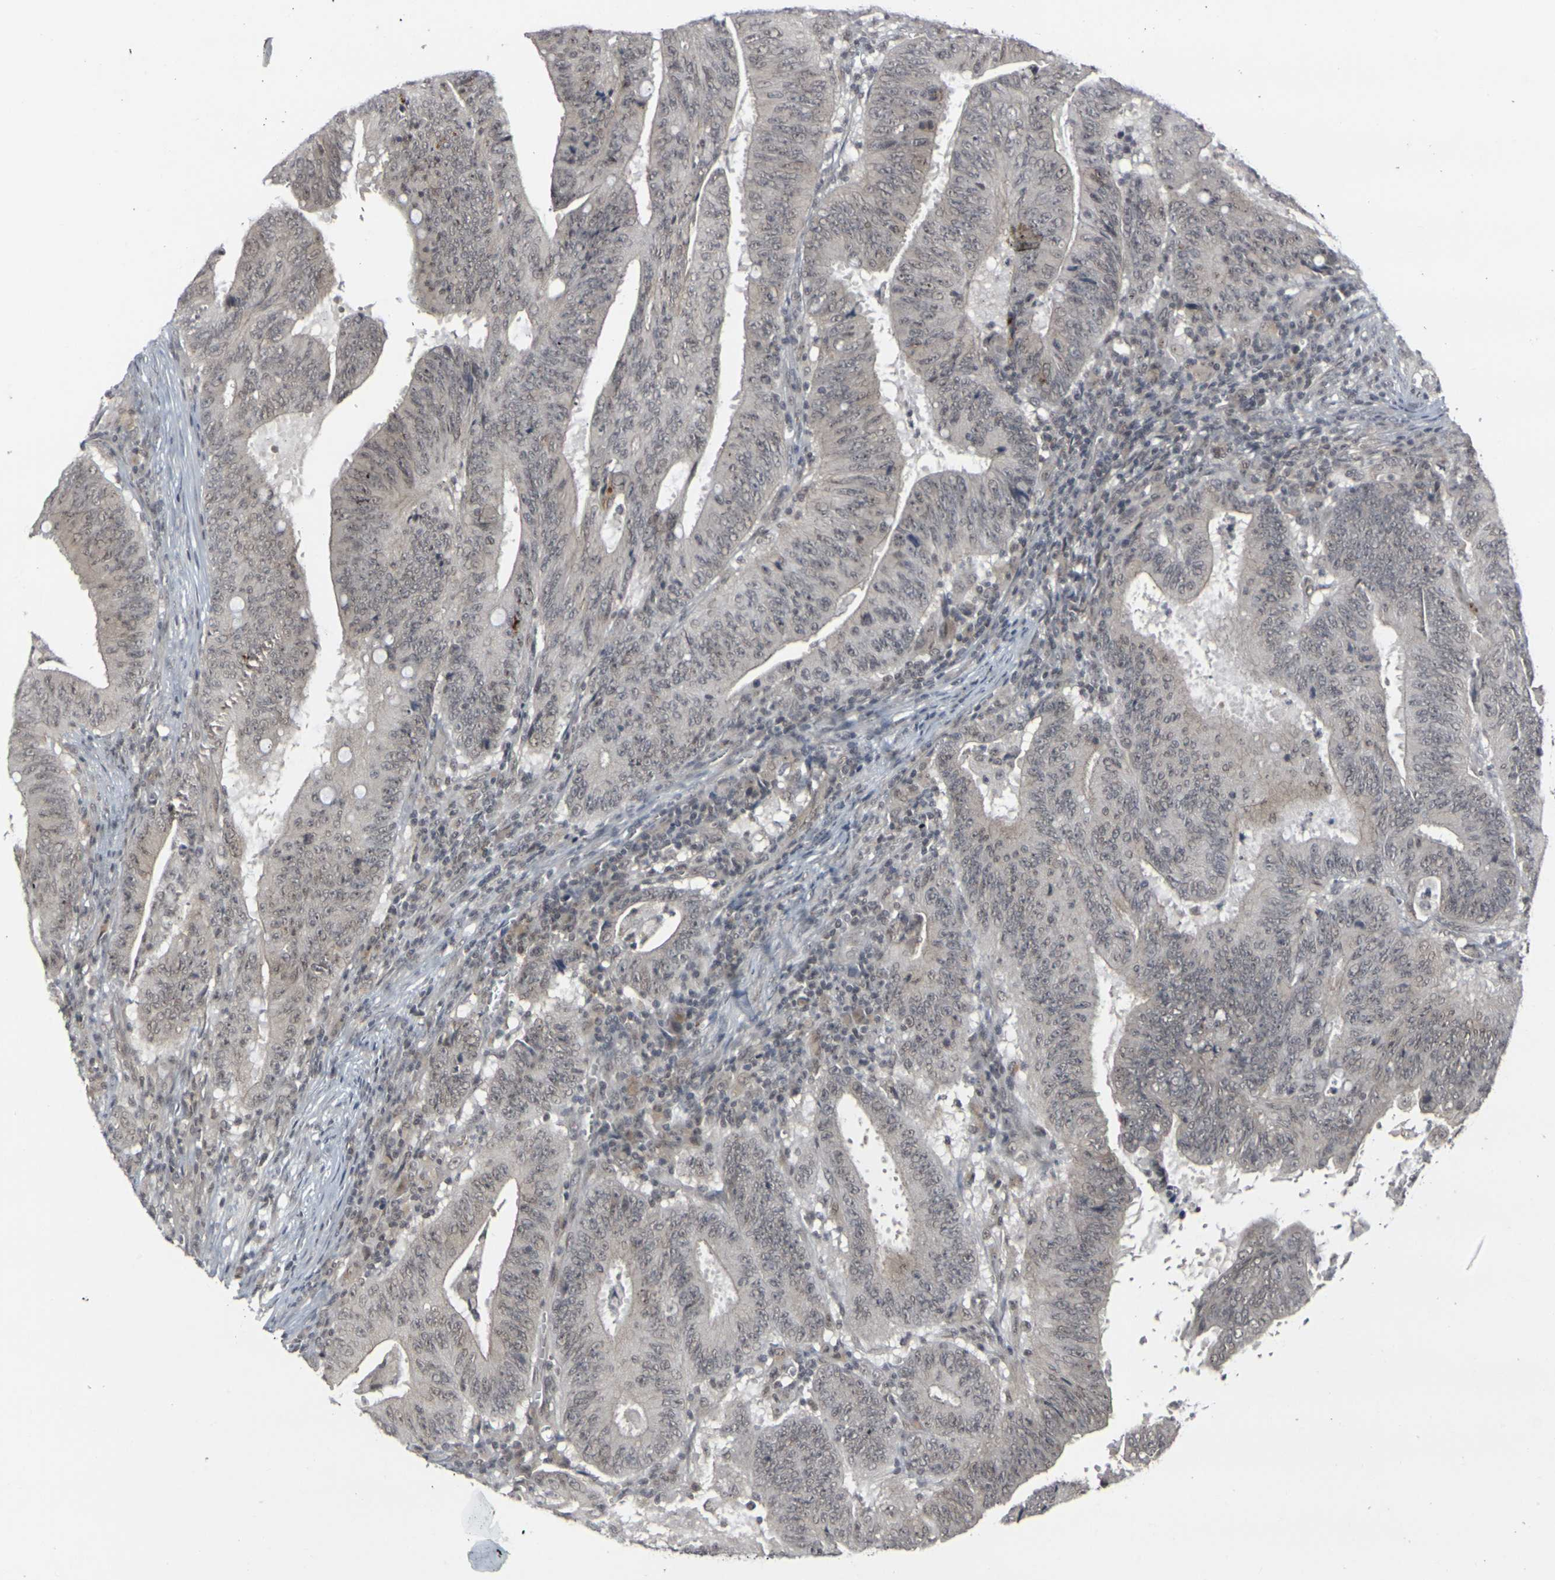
{"staining": {"intensity": "weak", "quantity": "25%-75%", "location": "nuclear"}, "tissue": "colorectal cancer", "cell_type": "Tumor cells", "image_type": "cancer", "snomed": [{"axis": "morphology", "description": "Adenocarcinoma, NOS"}, {"axis": "topography", "description": "Colon"}], "caption": "A high-resolution image shows immunohistochemistry staining of colorectal adenocarcinoma, which exhibits weak nuclear expression in approximately 25%-75% of tumor cells. (Brightfield microscopy of DAB IHC at high magnification).", "gene": "GPR19", "patient": {"sex": "male", "age": 45}}